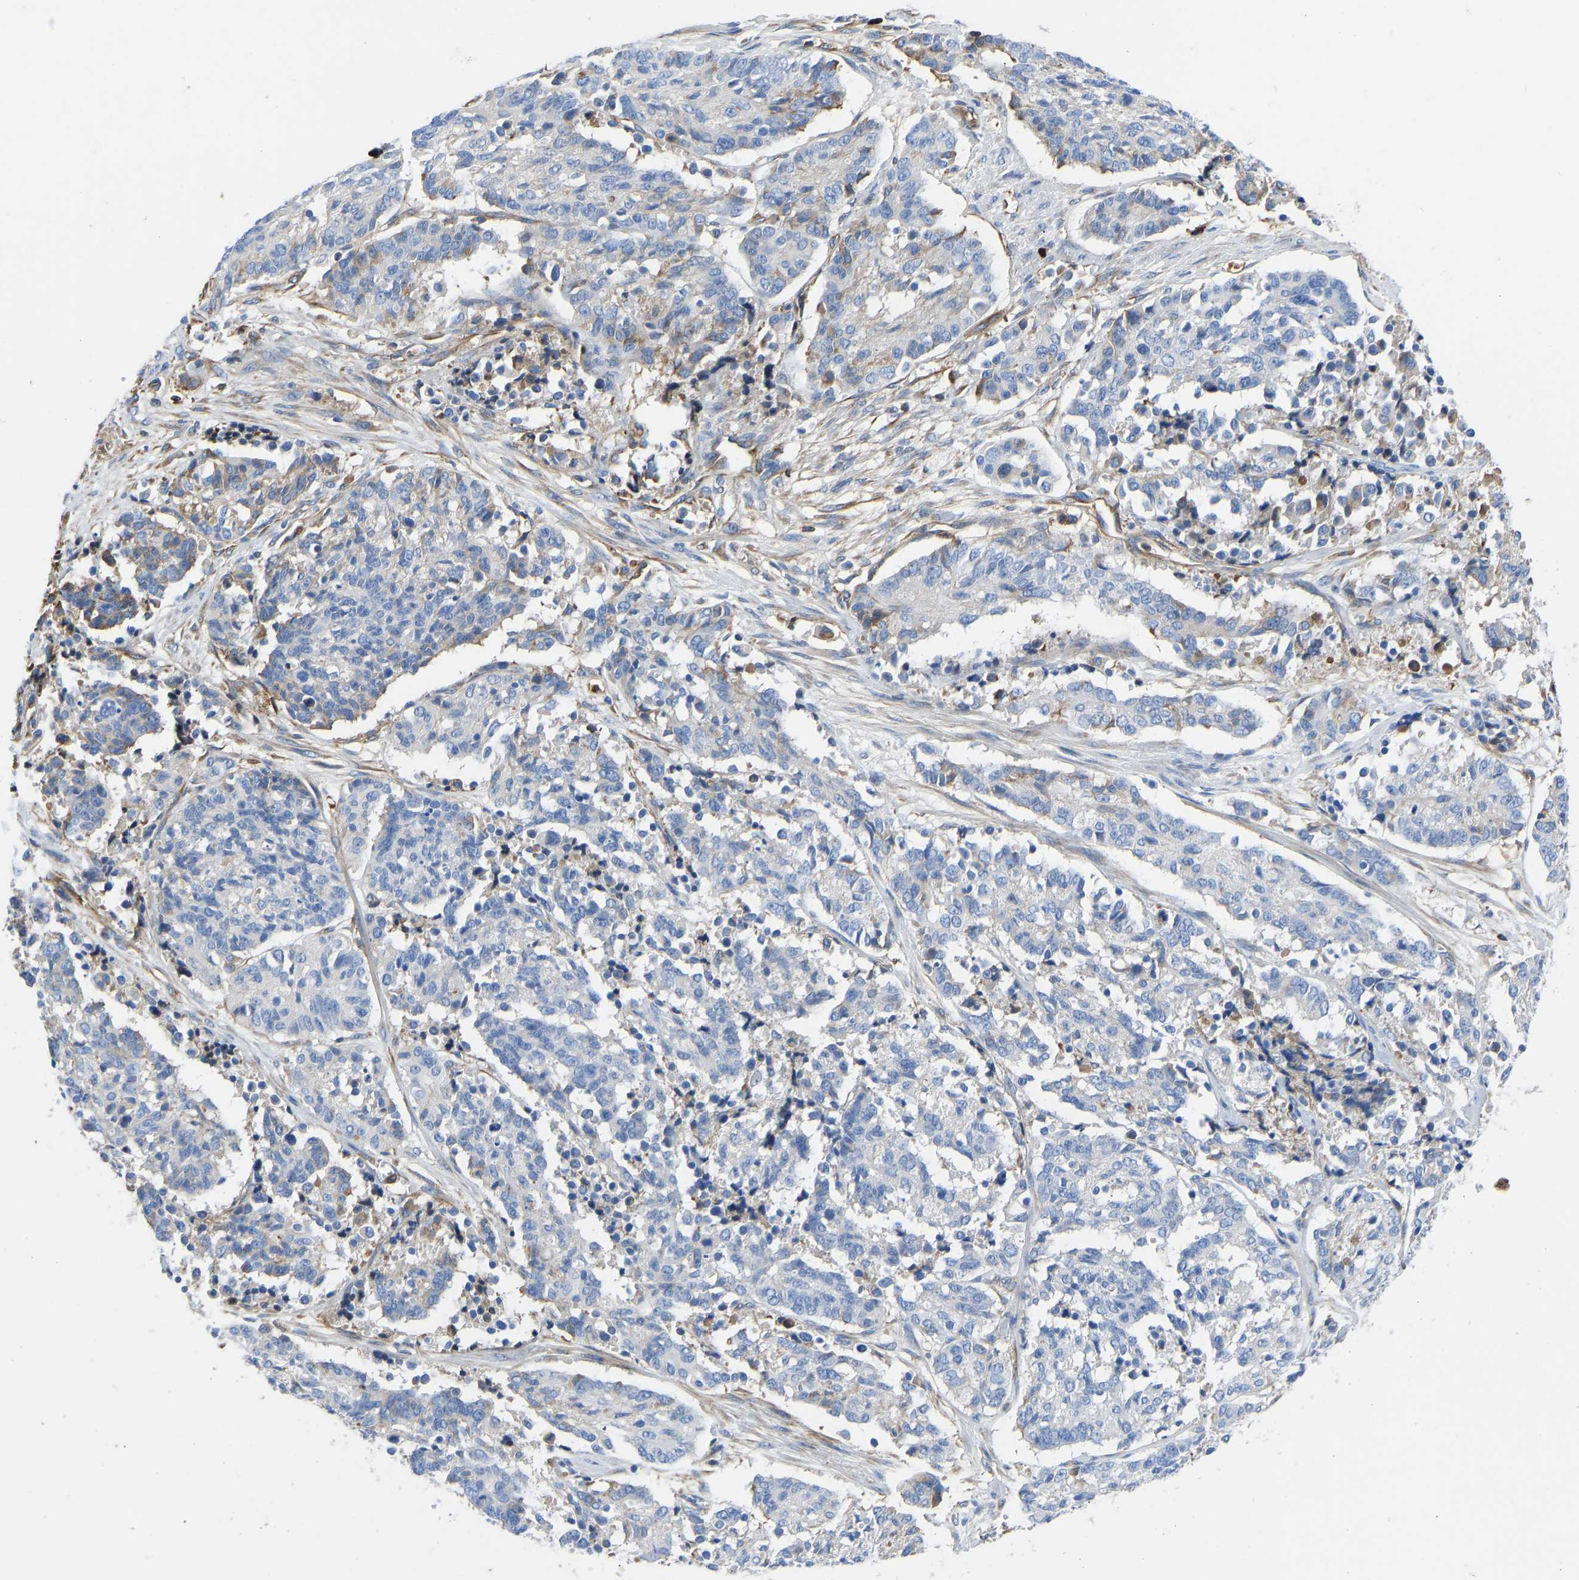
{"staining": {"intensity": "negative", "quantity": "none", "location": "none"}, "tissue": "cervical cancer", "cell_type": "Tumor cells", "image_type": "cancer", "snomed": [{"axis": "morphology", "description": "Squamous cell carcinoma, NOS"}, {"axis": "topography", "description": "Cervix"}], "caption": "The histopathology image exhibits no significant staining in tumor cells of cervical cancer (squamous cell carcinoma). Nuclei are stained in blue.", "gene": "HSPG2", "patient": {"sex": "female", "age": 35}}